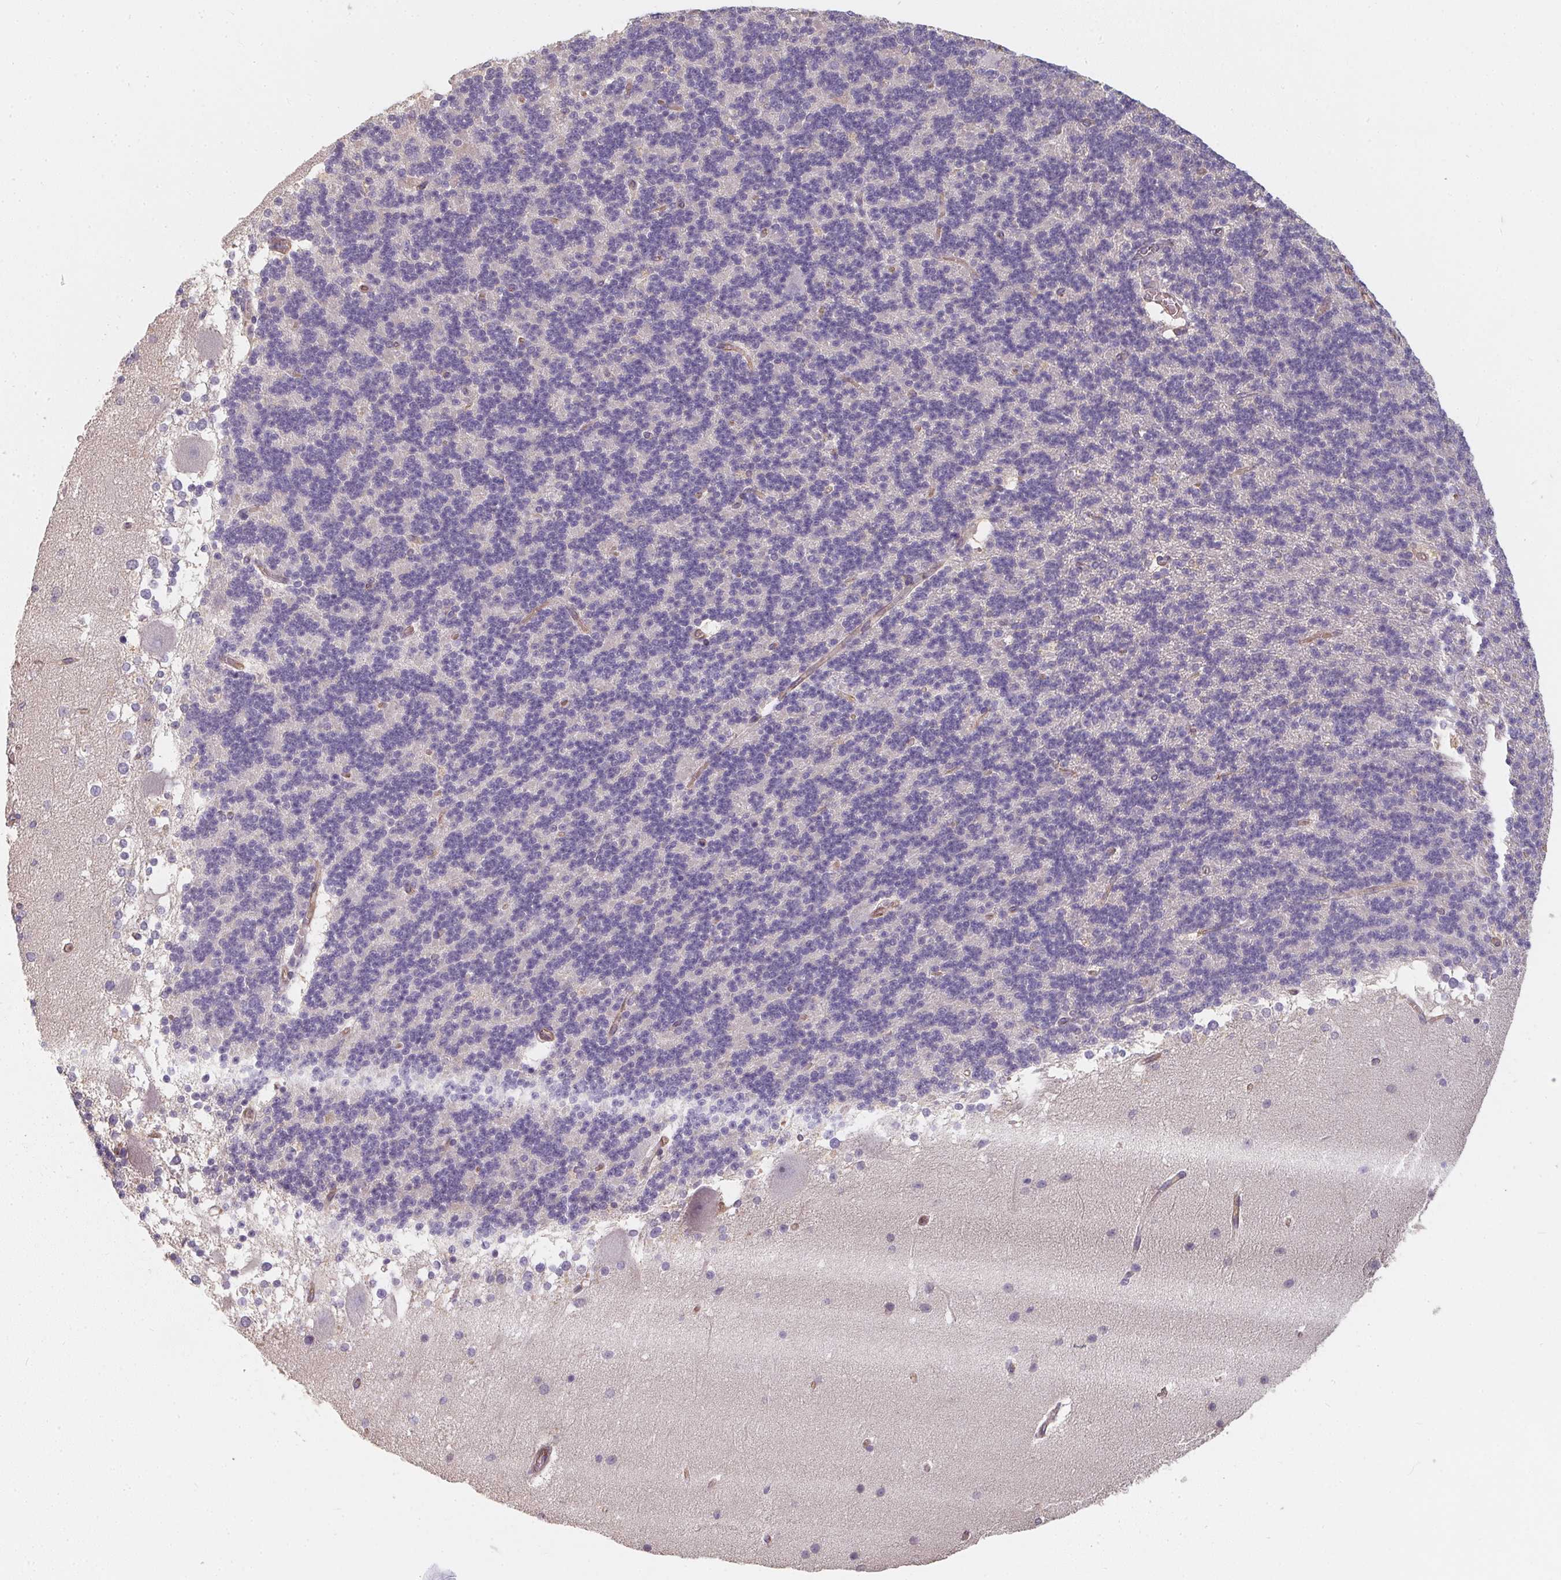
{"staining": {"intensity": "negative", "quantity": "none", "location": "none"}, "tissue": "cerebellum", "cell_type": "Cells in granular layer", "image_type": "normal", "snomed": [{"axis": "morphology", "description": "Normal tissue, NOS"}, {"axis": "topography", "description": "Cerebellum"}], "caption": "DAB (3,3'-diaminobenzidine) immunohistochemical staining of unremarkable human cerebellum displays no significant expression in cells in granular layer. (IHC, brightfield microscopy, high magnification).", "gene": "TBKBP1", "patient": {"sex": "female", "age": 19}}